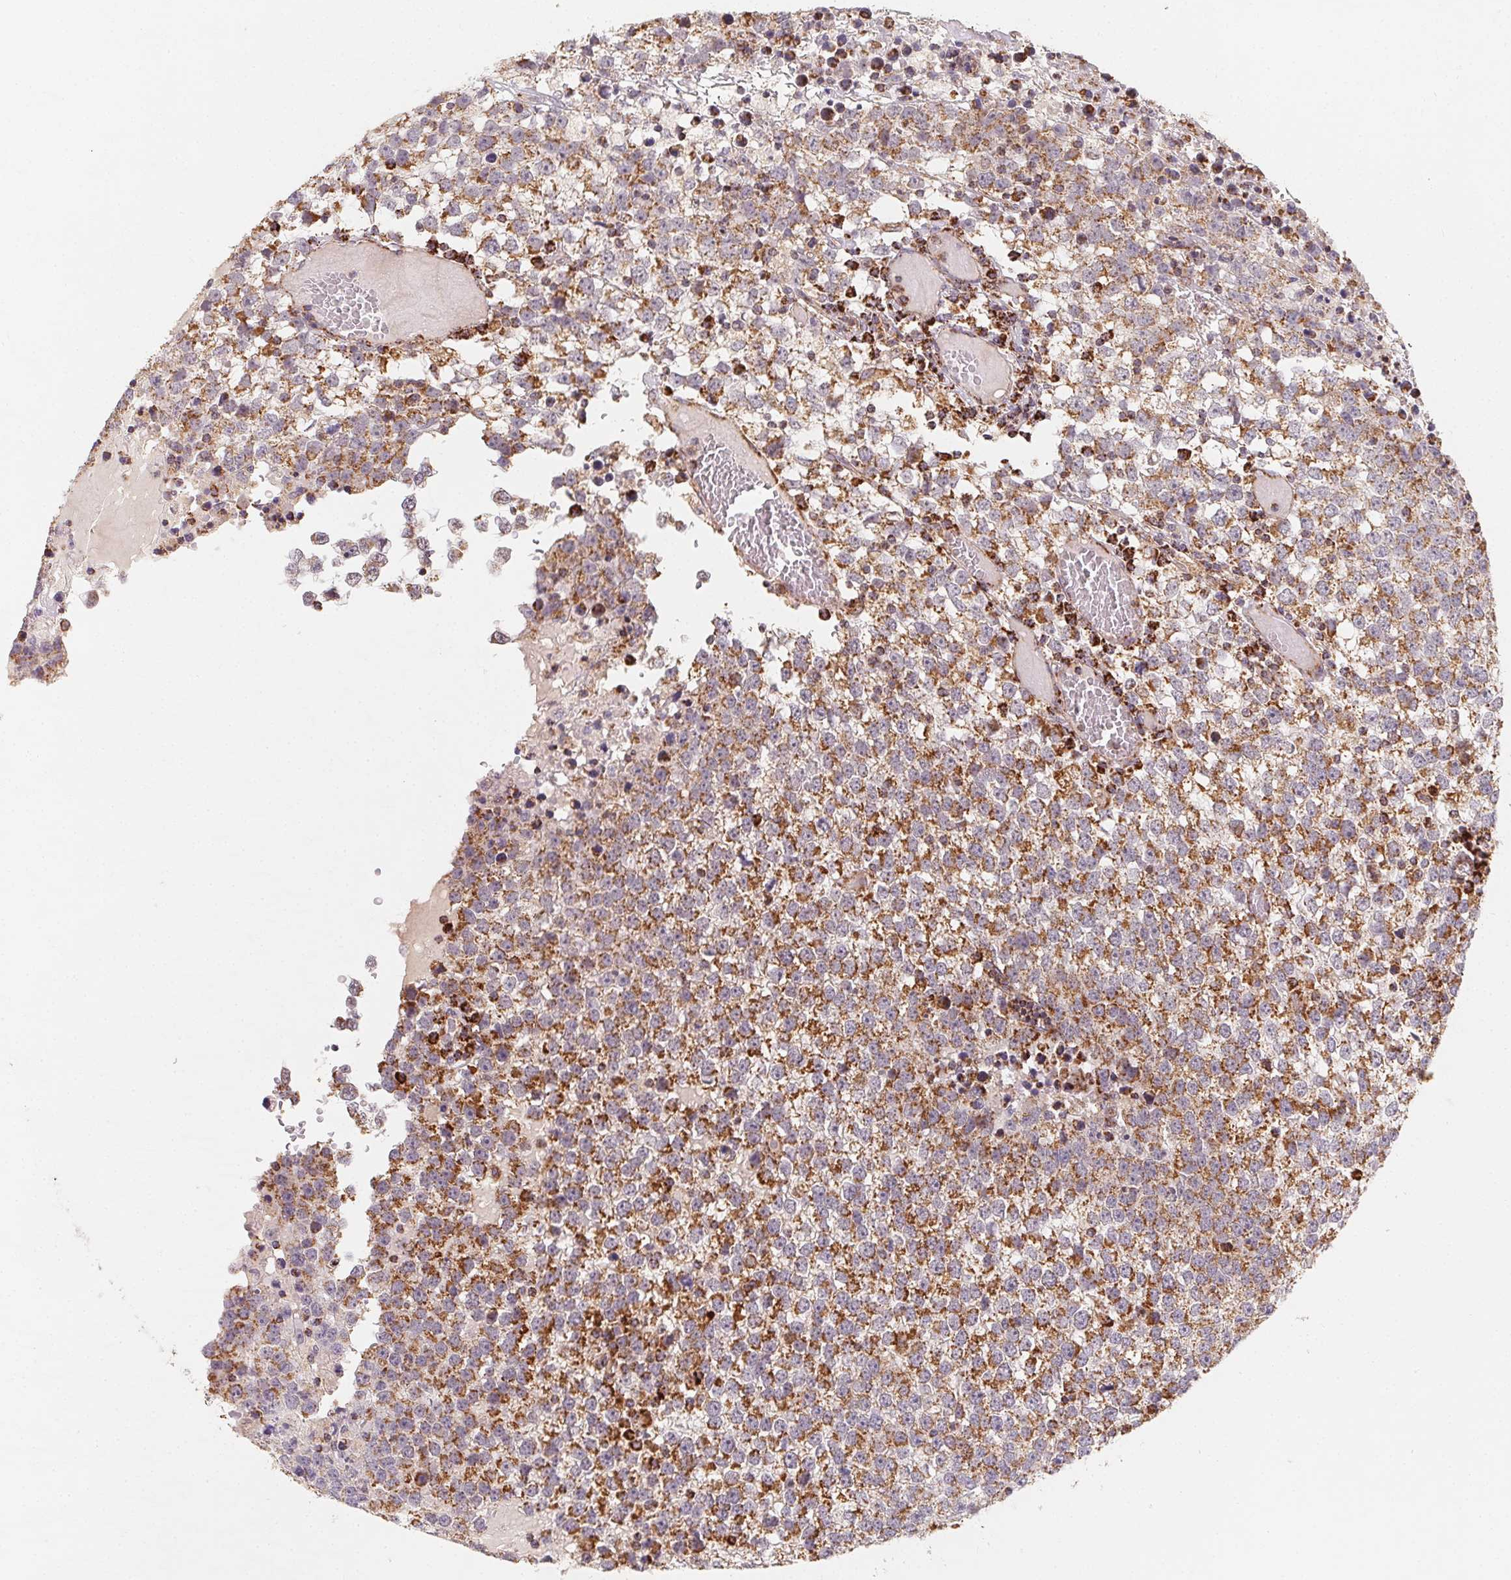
{"staining": {"intensity": "moderate", "quantity": ">75%", "location": "cytoplasmic/membranous"}, "tissue": "testis cancer", "cell_type": "Tumor cells", "image_type": "cancer", "snomed": [{"axis": "morphology", "description": "Seminoma, NOS"}, {"axis": "topography", "description": "Testis"}], "caption": "An image of testis seminoma stained for a protein reveals moderate cytoplasmic/membranous brown staining in tumor cells.", "gene": "NDUFS6", "patient": {"sex": "male", "age": 65}}